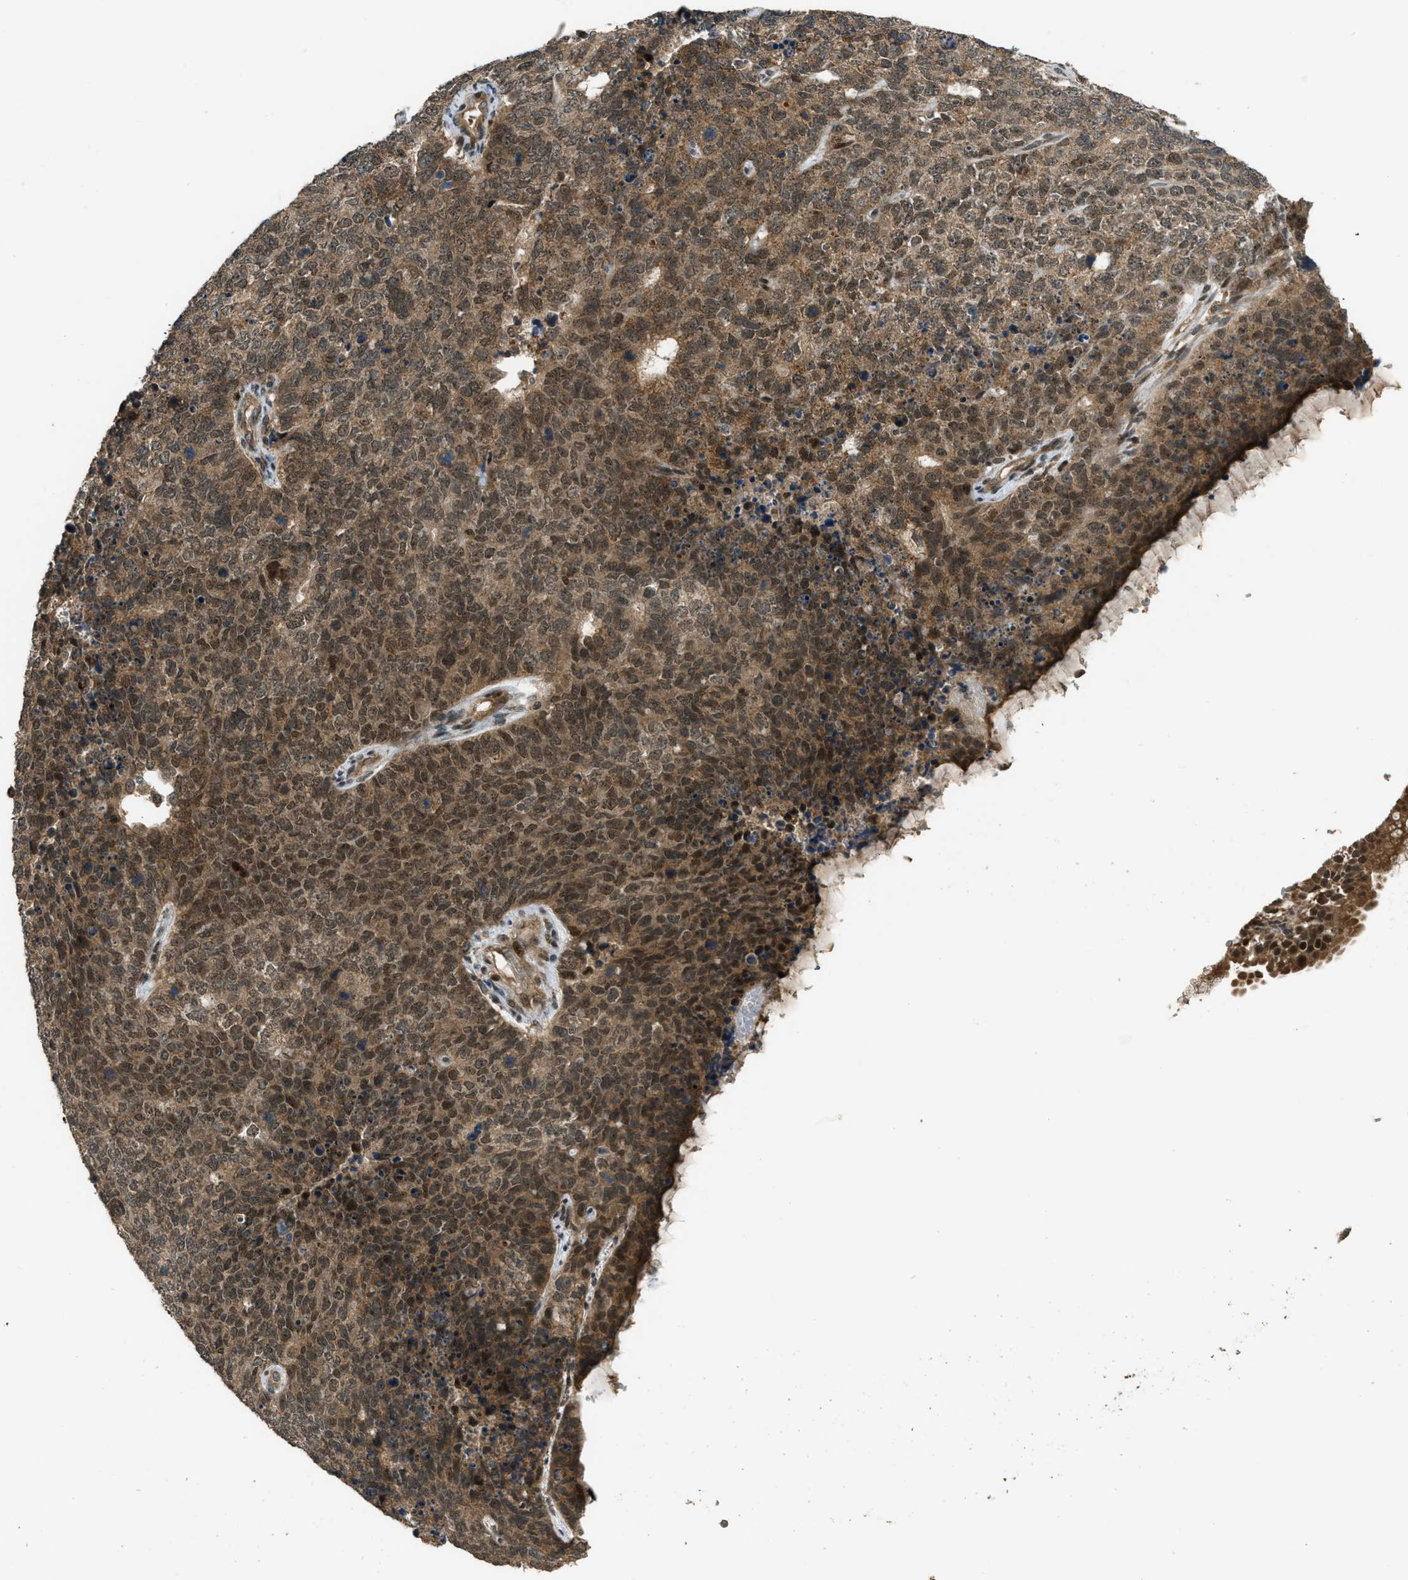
{"staining": {"intensity": "moderate", "quantity": ">75%", "location": "cytoplasmic/membranous,nuclear"}, "tissue": "cervical cancer", "cell_type": "Tumor cells", "image_type": "cancer", "snomed": [{"axis": "morphology", "description": "Squamous cell carcinoma, NOS"}, {"axis": "topography", "description": "Cervix"}], "caption": "Protein staining of squamous cell carcinoma (cervical) tissue exhibits moderate cytoplasmic/membranous and nuclear expression in about >75% of tumor cells. Using DAB (brown) and hematoxylin (blue) stains, captured at high magnification using brightfield microscopy.", "gene": "GET1", "patient": {"sex": "female", "age": 63}}